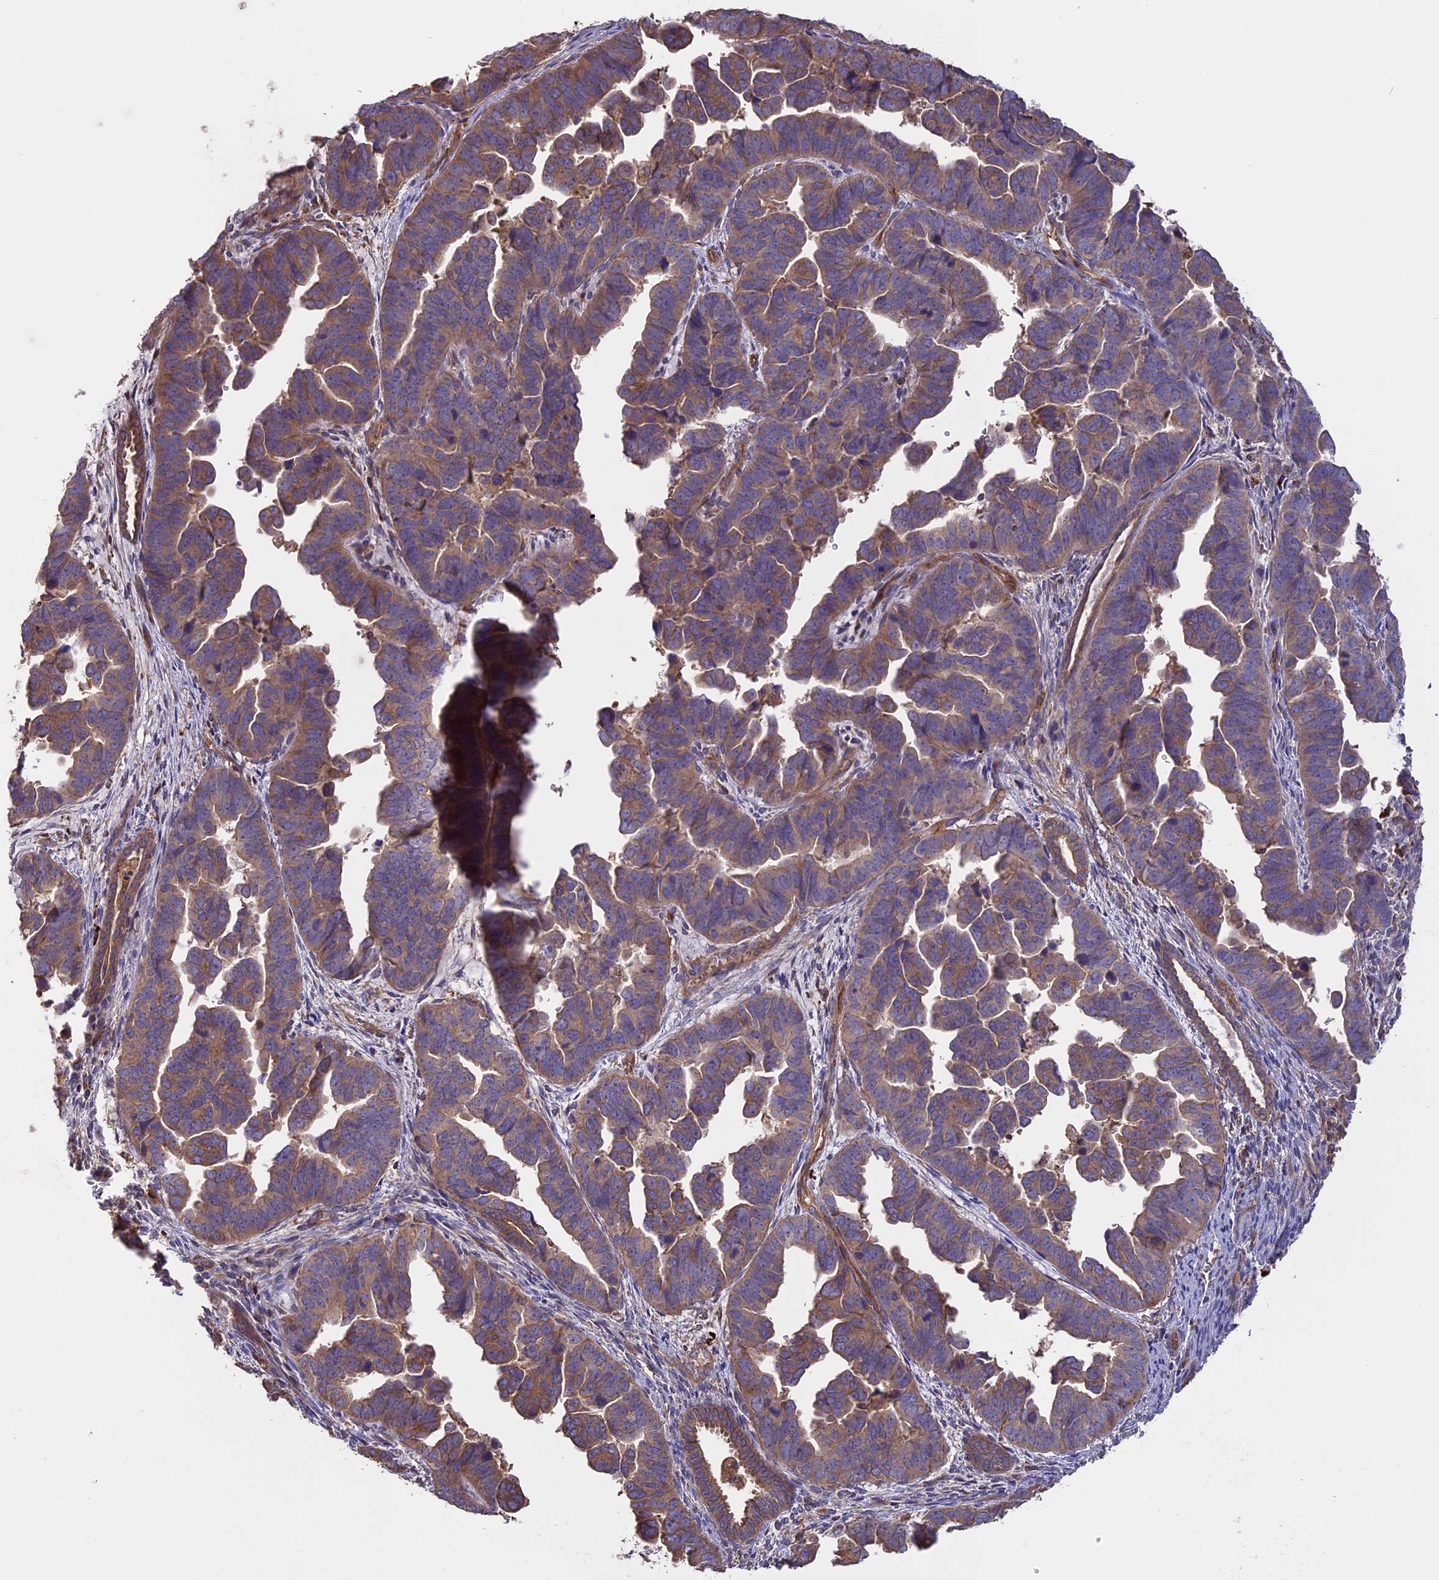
{"staining": {"intensity": "moderate", "quantity": "25%-75%", "location": "cytoplasmic/membranous"}, "tissue": "endometrial cancer", "cell_type": "Tumor cells", "image_type": "cancer", "snomed": [{"axis": "morphology", "description": "Adenocarcinoma, NOS"}, {"axis": "topography", "description": "Endometrium"}], "caption": "Adenocarcinoma (endometrial) was stained to show a protein in brown. There is medium levels of moderate cytoplasmic/membranous positivity in about 25%-75% of tumor cells. (Stains: DAB (3,3'-diaminobenzidine) in brown, nuclei in blue, Microscopy: brightfield microscopy at high magnification).", "gene": "GAS8", "patient": {"sex": "female", "age": 75}}